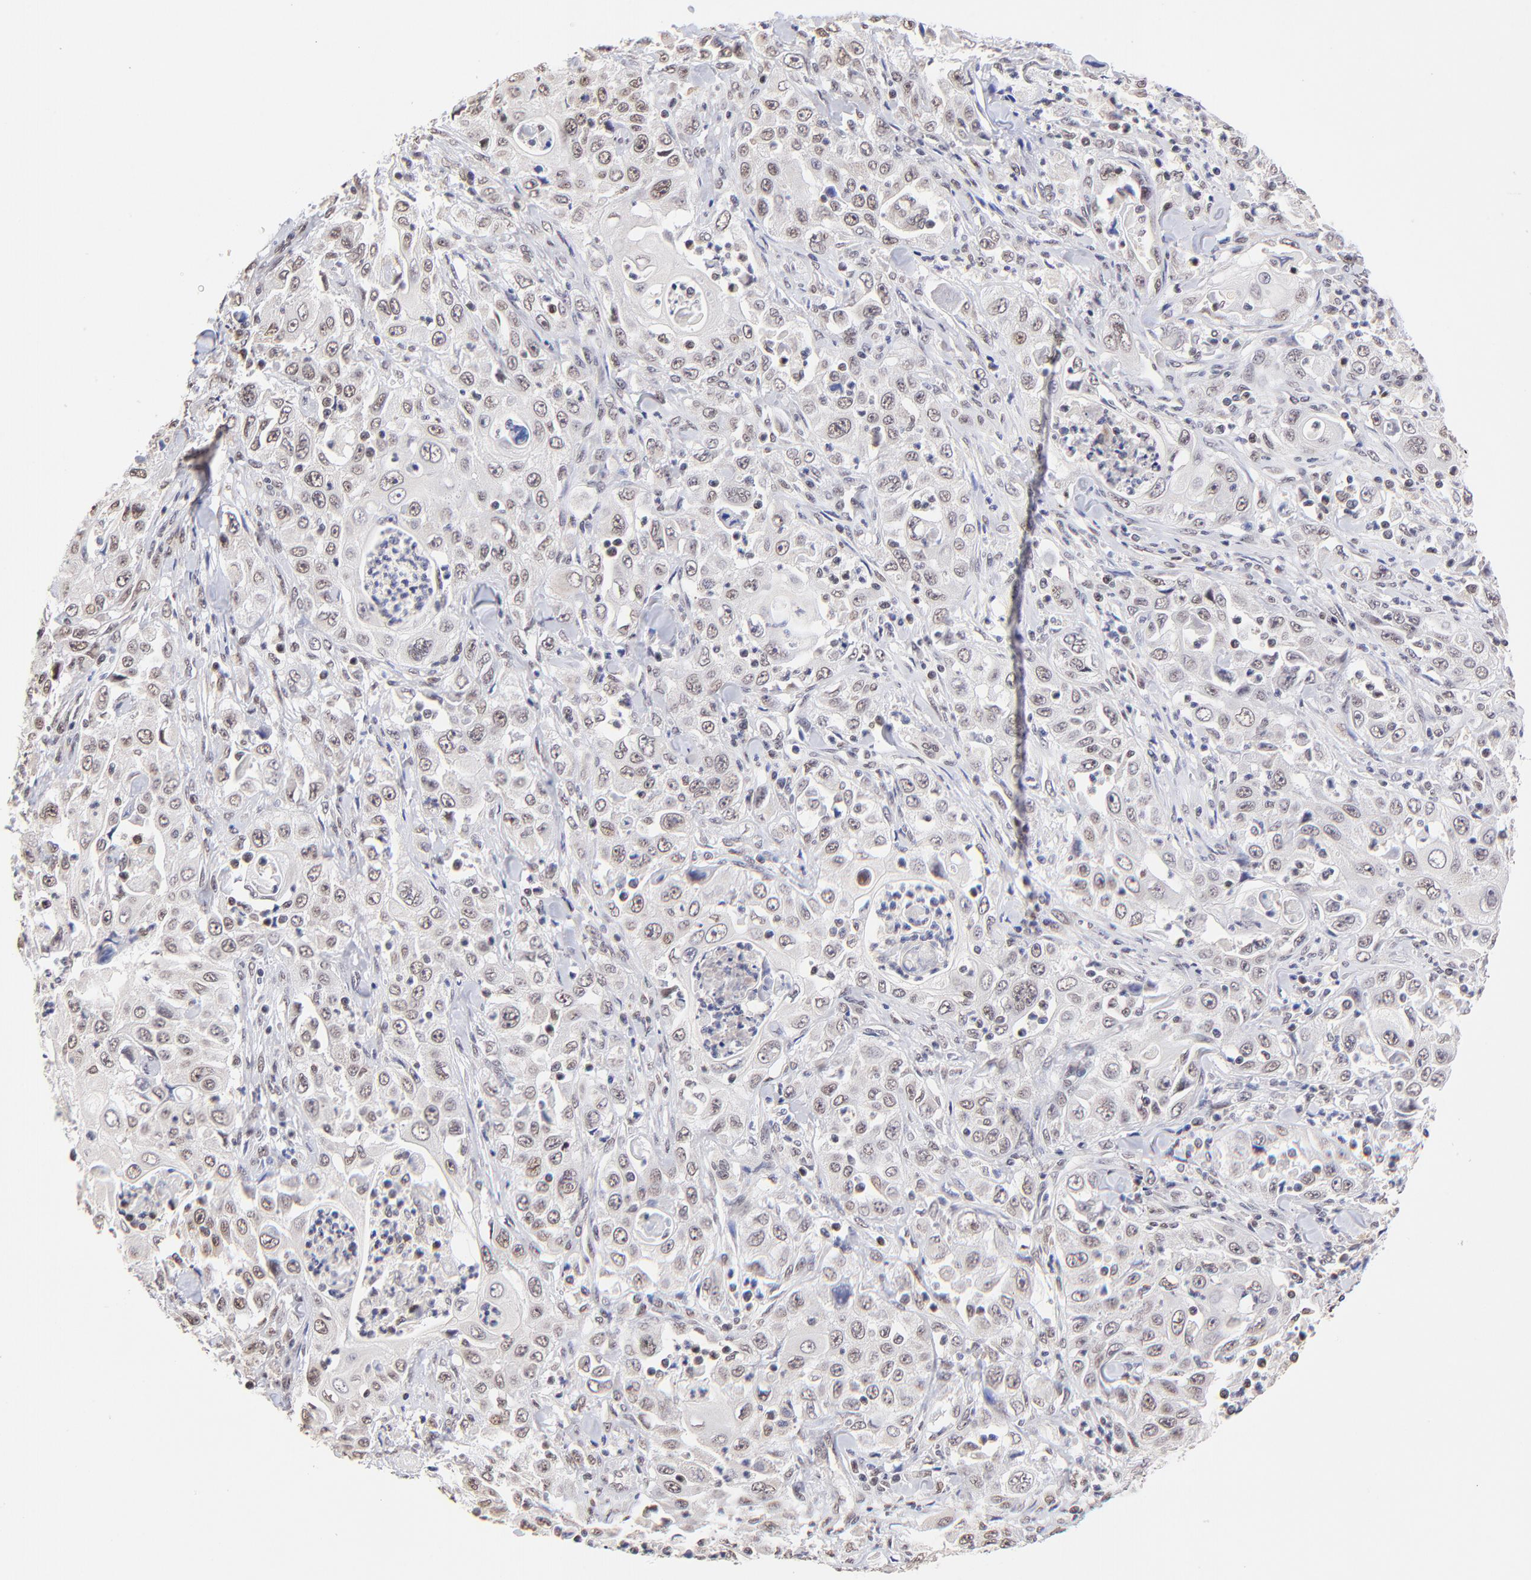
{"staining": {"intensity": "weak", "quantity": "25%-75%", "location": "nuclear"}, "tissue": "pancreatic cancer", "cell_type": "Tumor cells", "image_type": "cancer", "snomed": [{"axis": "morphology", "description": "Adenocarcinoma, NOS"}, {"axis": "topography", "description": "Pancreas"}], "caption": "Protein staining exhibits weak nuclear staining in approximately 25%-75% of tumor cells in pancreatic cancer.", "gene": "ZNF670", "patient": {"sex": "male", "age": 70}}